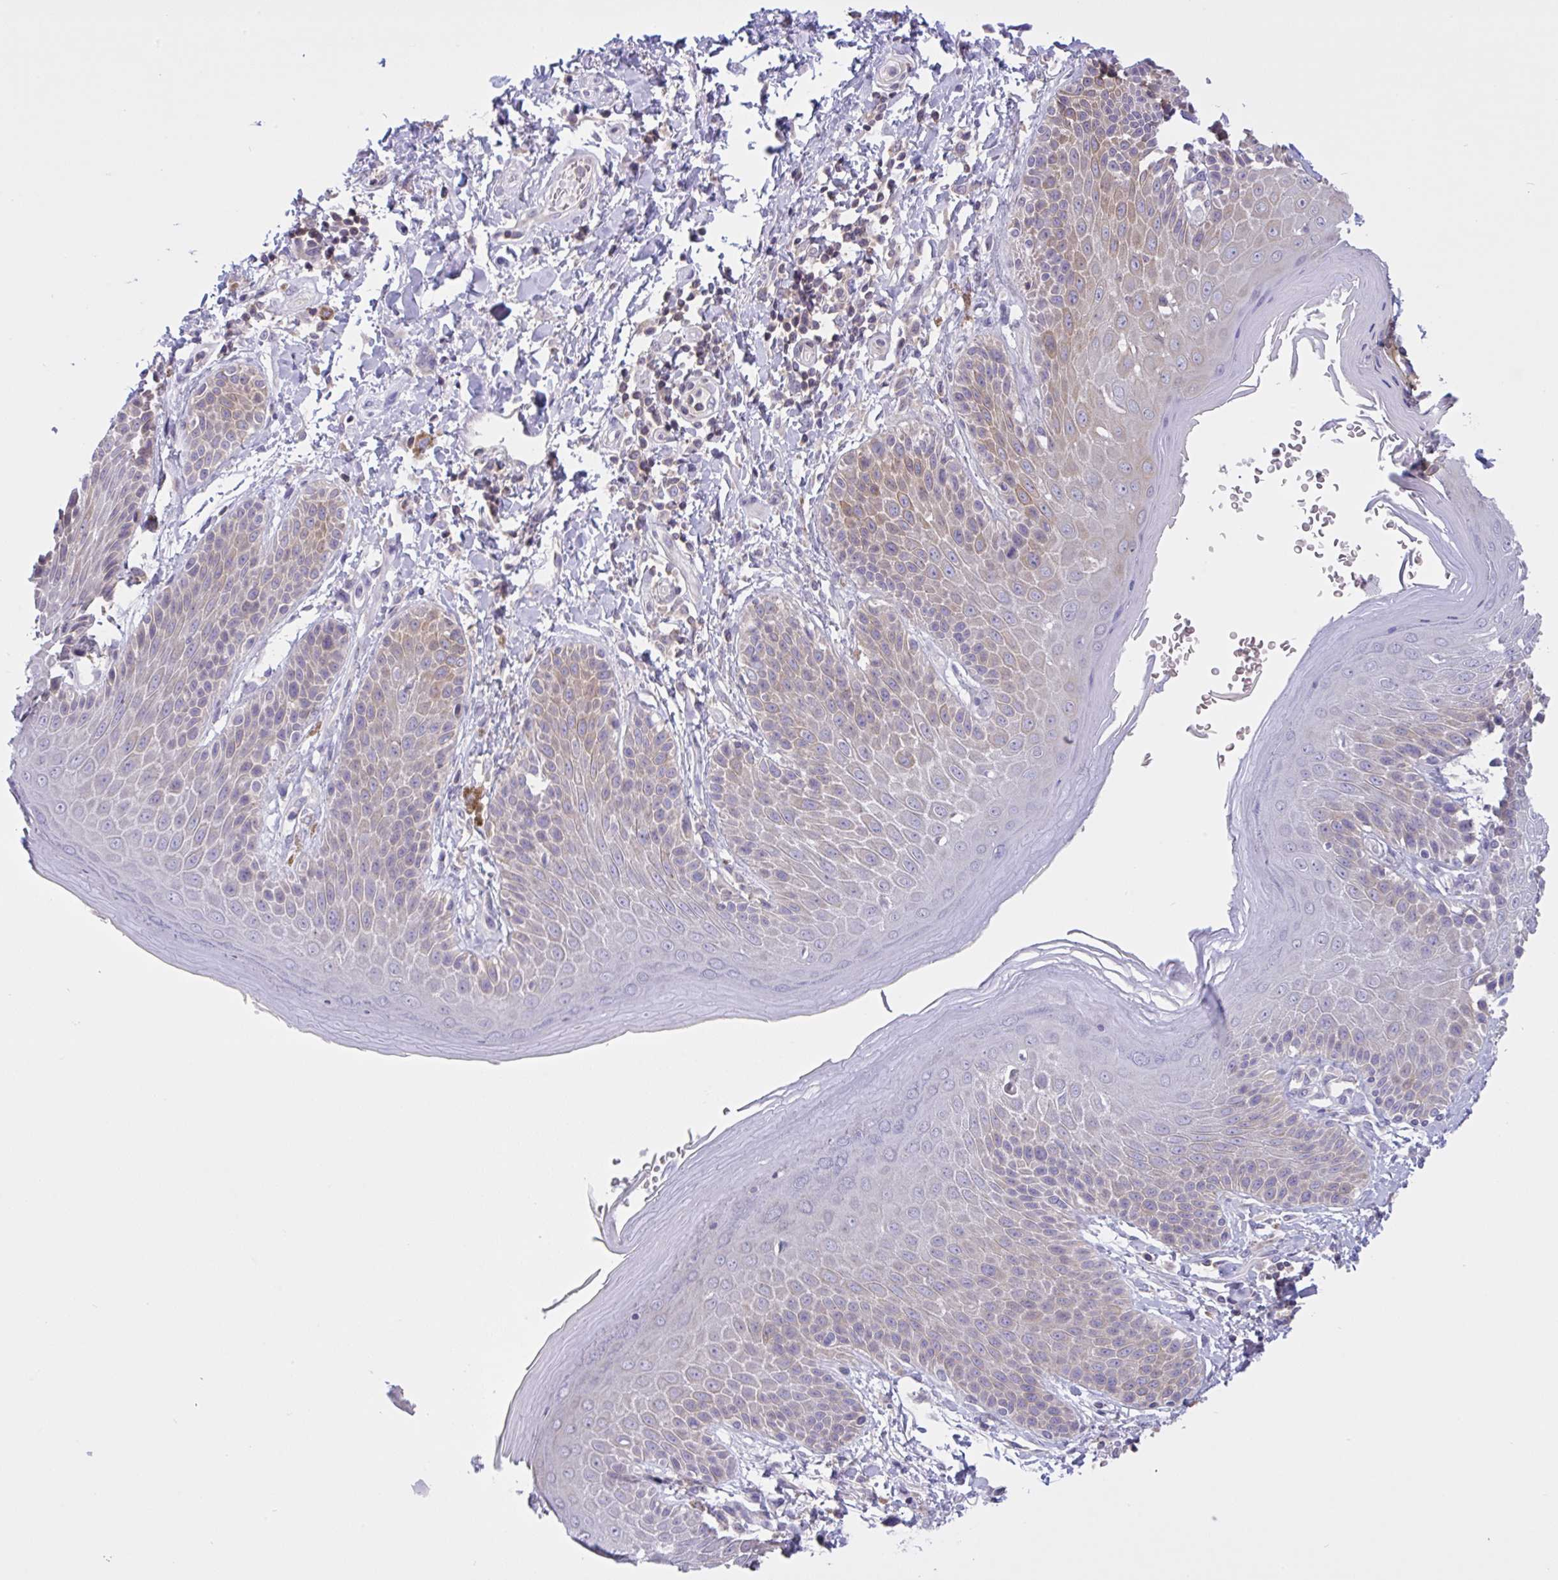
{"staining": {"intensity": "weak", "quantity": "<25%", "location": "cytoplasmic/membranous"}, "tissue": "skin", "cell_type": "Epidermal cells", "image_type": "normal", "snomed": [{"axis": "morphology", "description": "Normal tissue, NOS"}, {"axis": "topography", "description": "Peripheral nerve tissue"}], "caption": "High magnification brightfield microscopy of normal skin stained with DAB (brown) and counterstained with hematoxylin (blue): epidermal cells show no significant positivity.", "gene": "TMEM41A", "patient": {"sex": "male", "age": 51}}